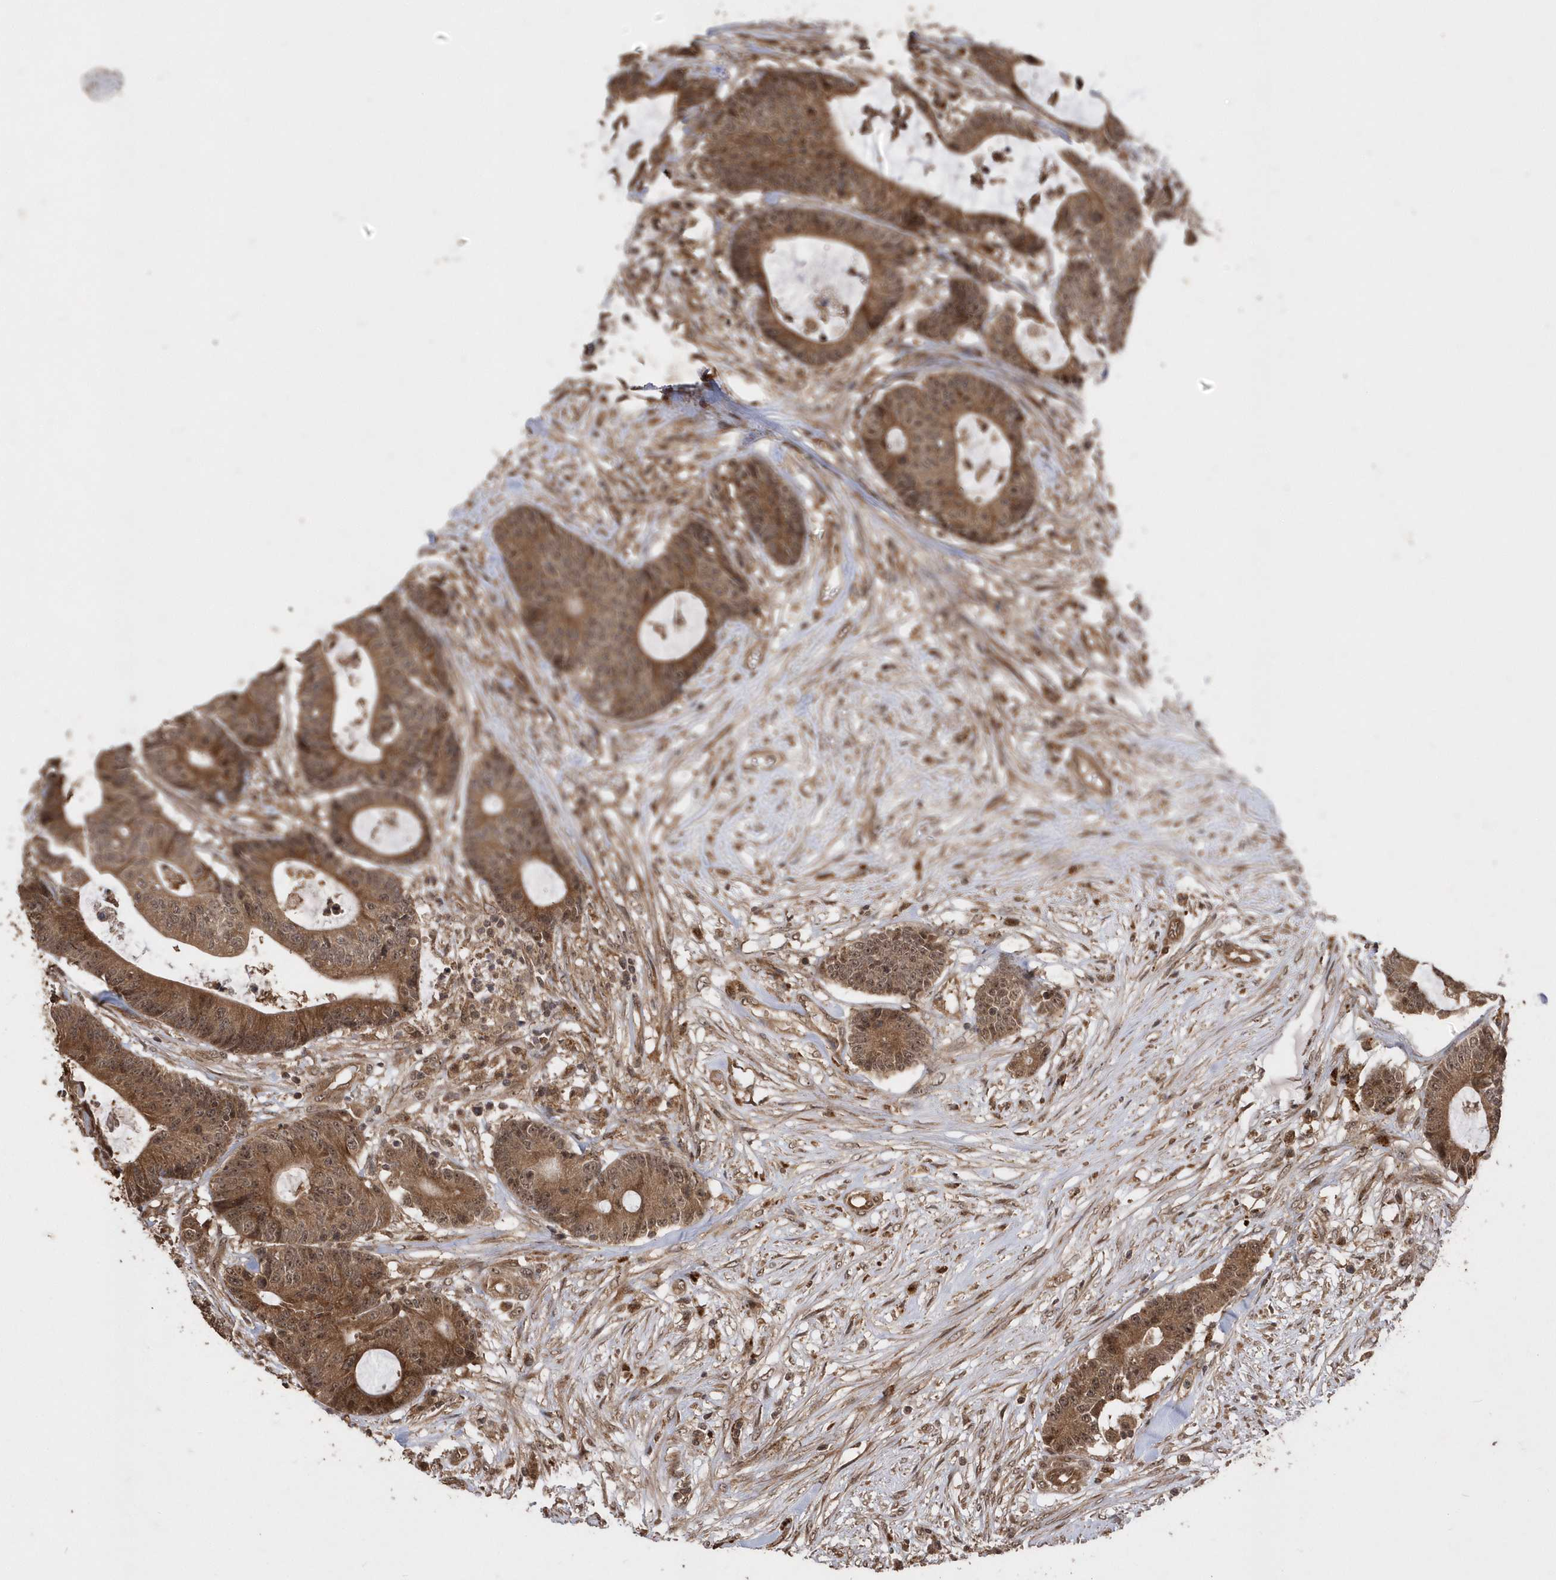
{"staining": {"intensity": "moderate", "quantity": ">75%", "location": "cytoplasmic/membranous"}, "tissue": "colorectal cancer", "cell_type": "Tumor cells", "image_type": "cancer", "snomed": [{"axis": "morphology", "description": "Adenocarcinoma, NOS"}, {"axis": "topography", "description": "Colon"}], "caption": "Human adenocarcinoma (colorectal) stained with a protein marker reveals moderate staining in tumor cells.", "gene": "WASHC5", "patient": {"sex": "female", "age": 84}}